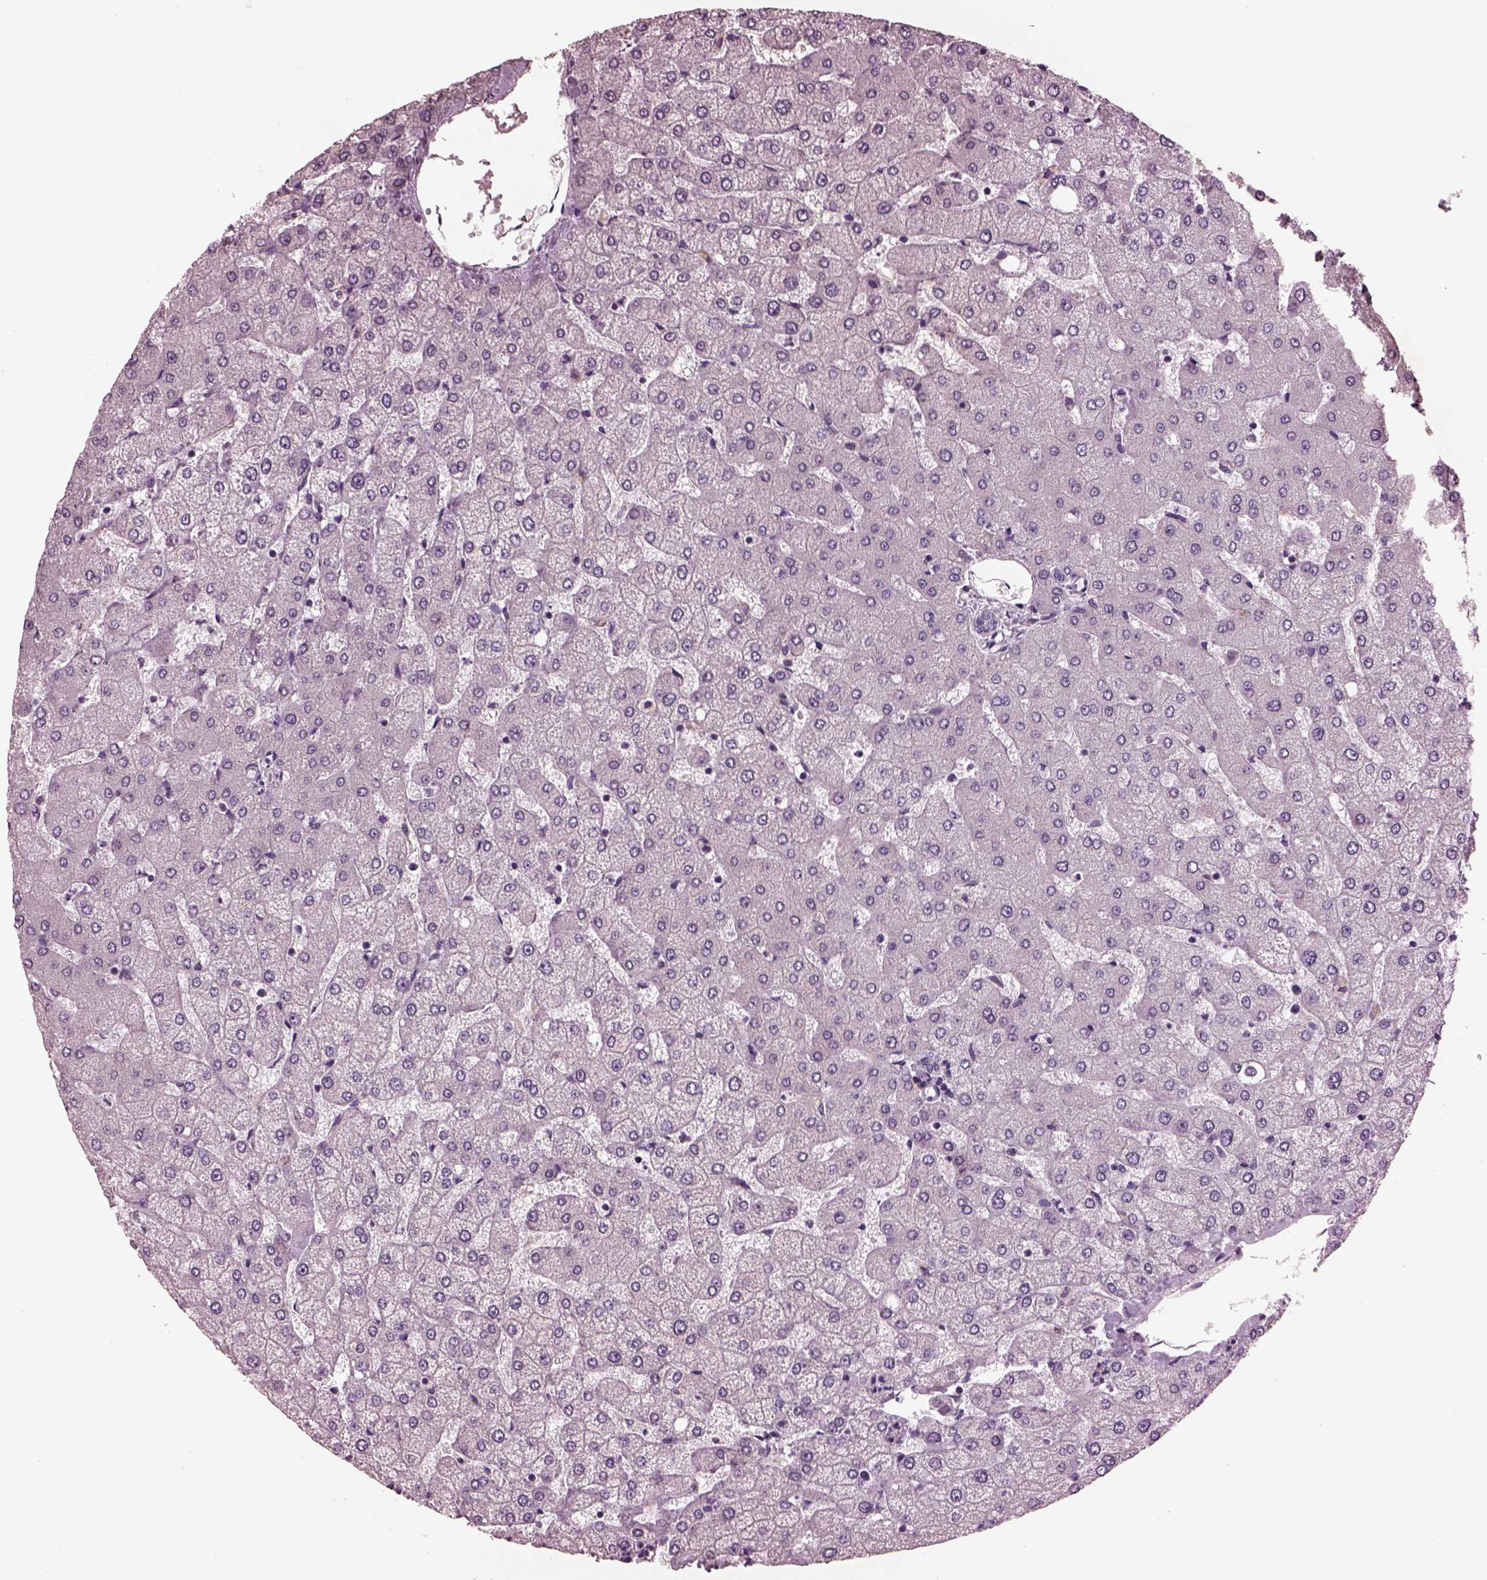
{"staining": {"intensity": "negative", "quantity": "none", "location": "none"}, "tissue": "liver", "cell_type": "Cholangiocytes", "image_type": "normal", "snomed": [{"axis": "morphology", "description": "Normal tissue, NOS"}, {"axis": "topography", "description": "Liver"}], "caption": "High power microscopy micrograph of an IHC micrograph of normal liver, revealing no significant staining in cholangiocytes. (DAB IHC, high magnification).", "gene": "AP4M1", "patient": {"sex": "female", "age": 54}}